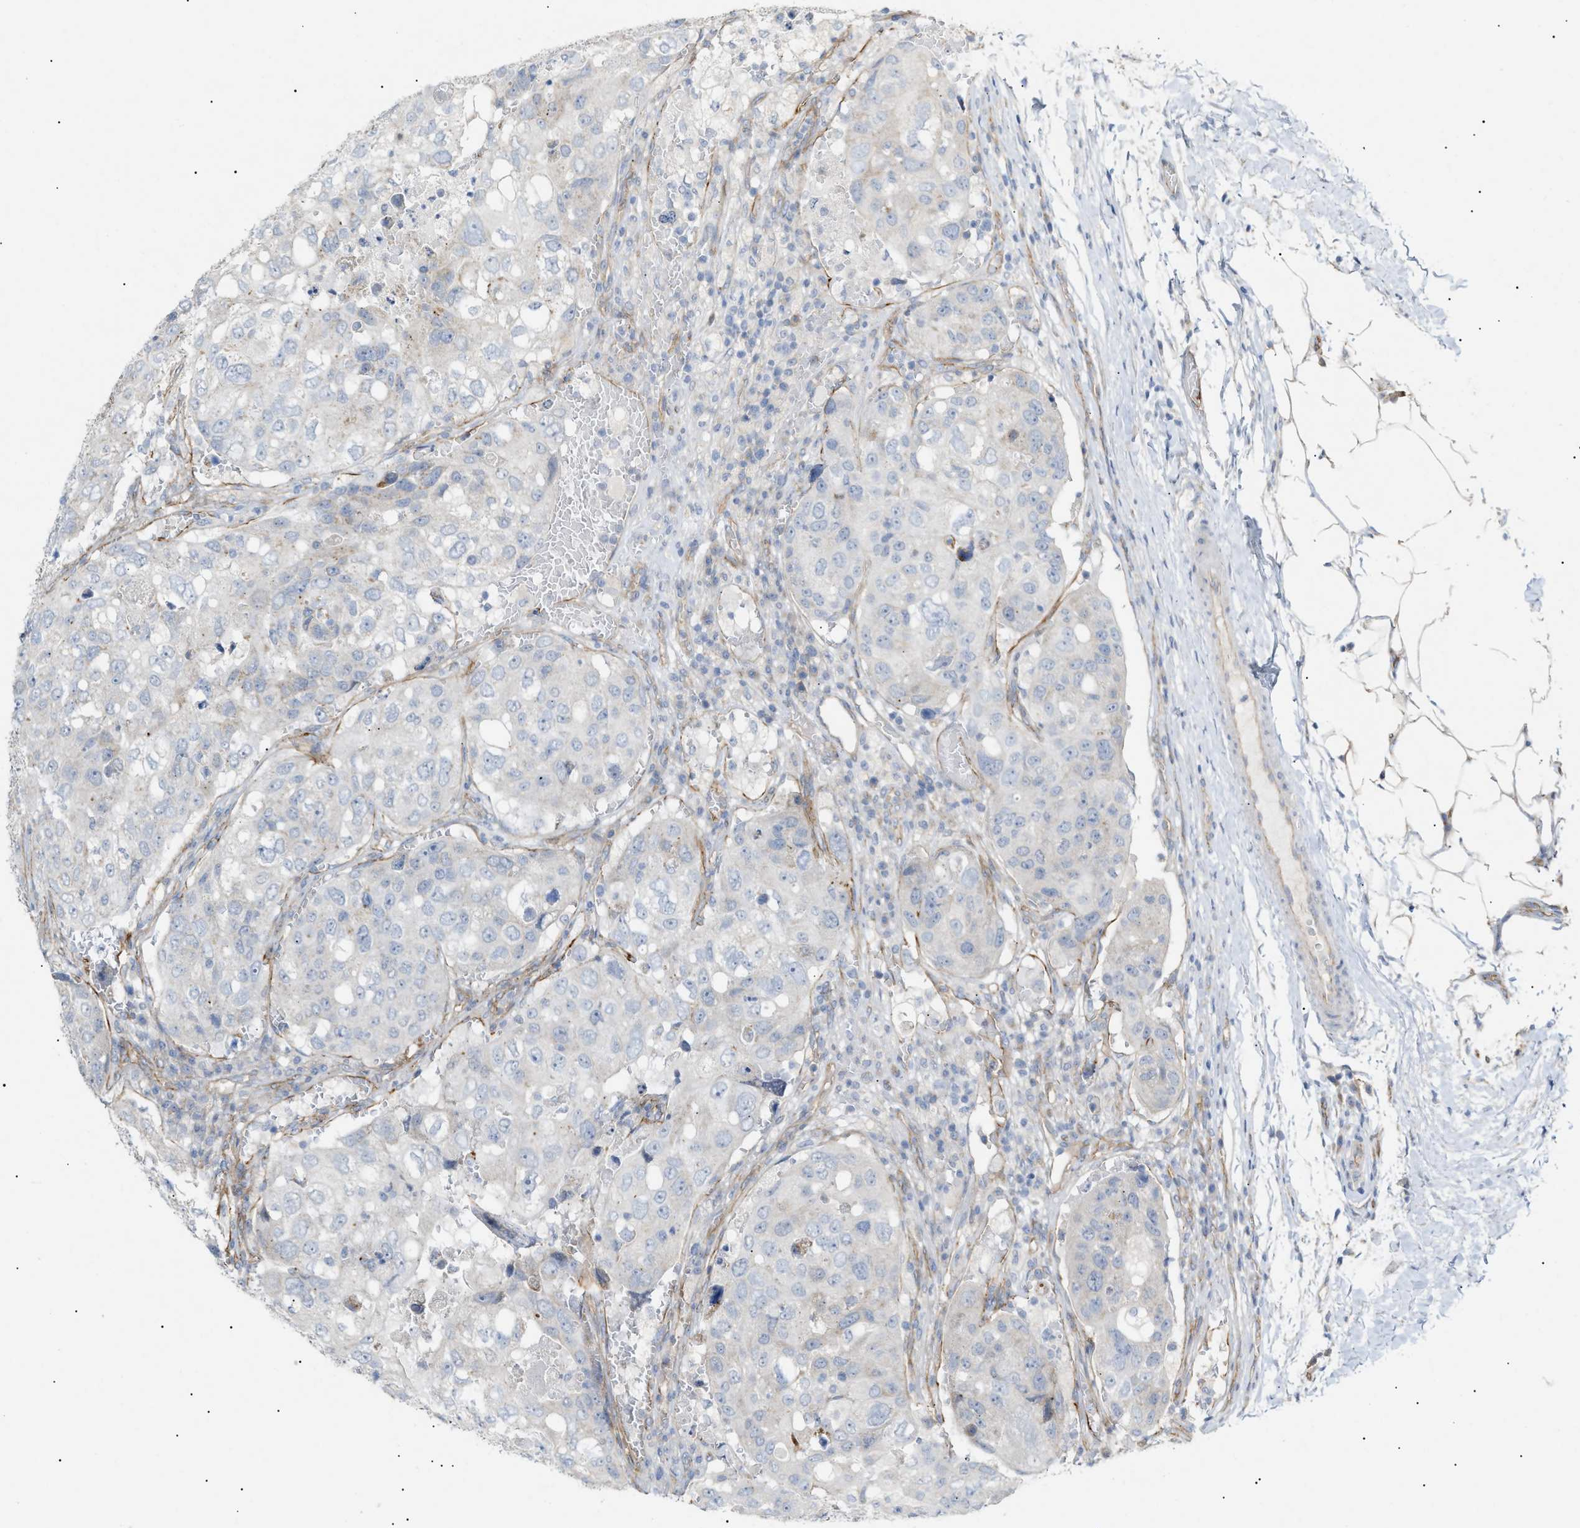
{"staining": {"intensity": "negative", "quantity": "none", "location": "none"}, "tissue": "urothelial cancer", "cell_type": "Tumor cells", "image_type": "cancer", "snomed": [{"axis": "morphology", "description": "Urothelial carcinoma, High grade"}, {"axis": "topography", "description": "Lymph node"}, {"axis": "topography", "description": "Urinary bladder"}], "caption": "High power microscopy photomicrograph of an immunohistochemistry photomicrograph of urothelial cancer, revealing no significant staining in tumor cells.", "gene": "ZFHX2", "patient": {"sex": "male", "age": 51}}